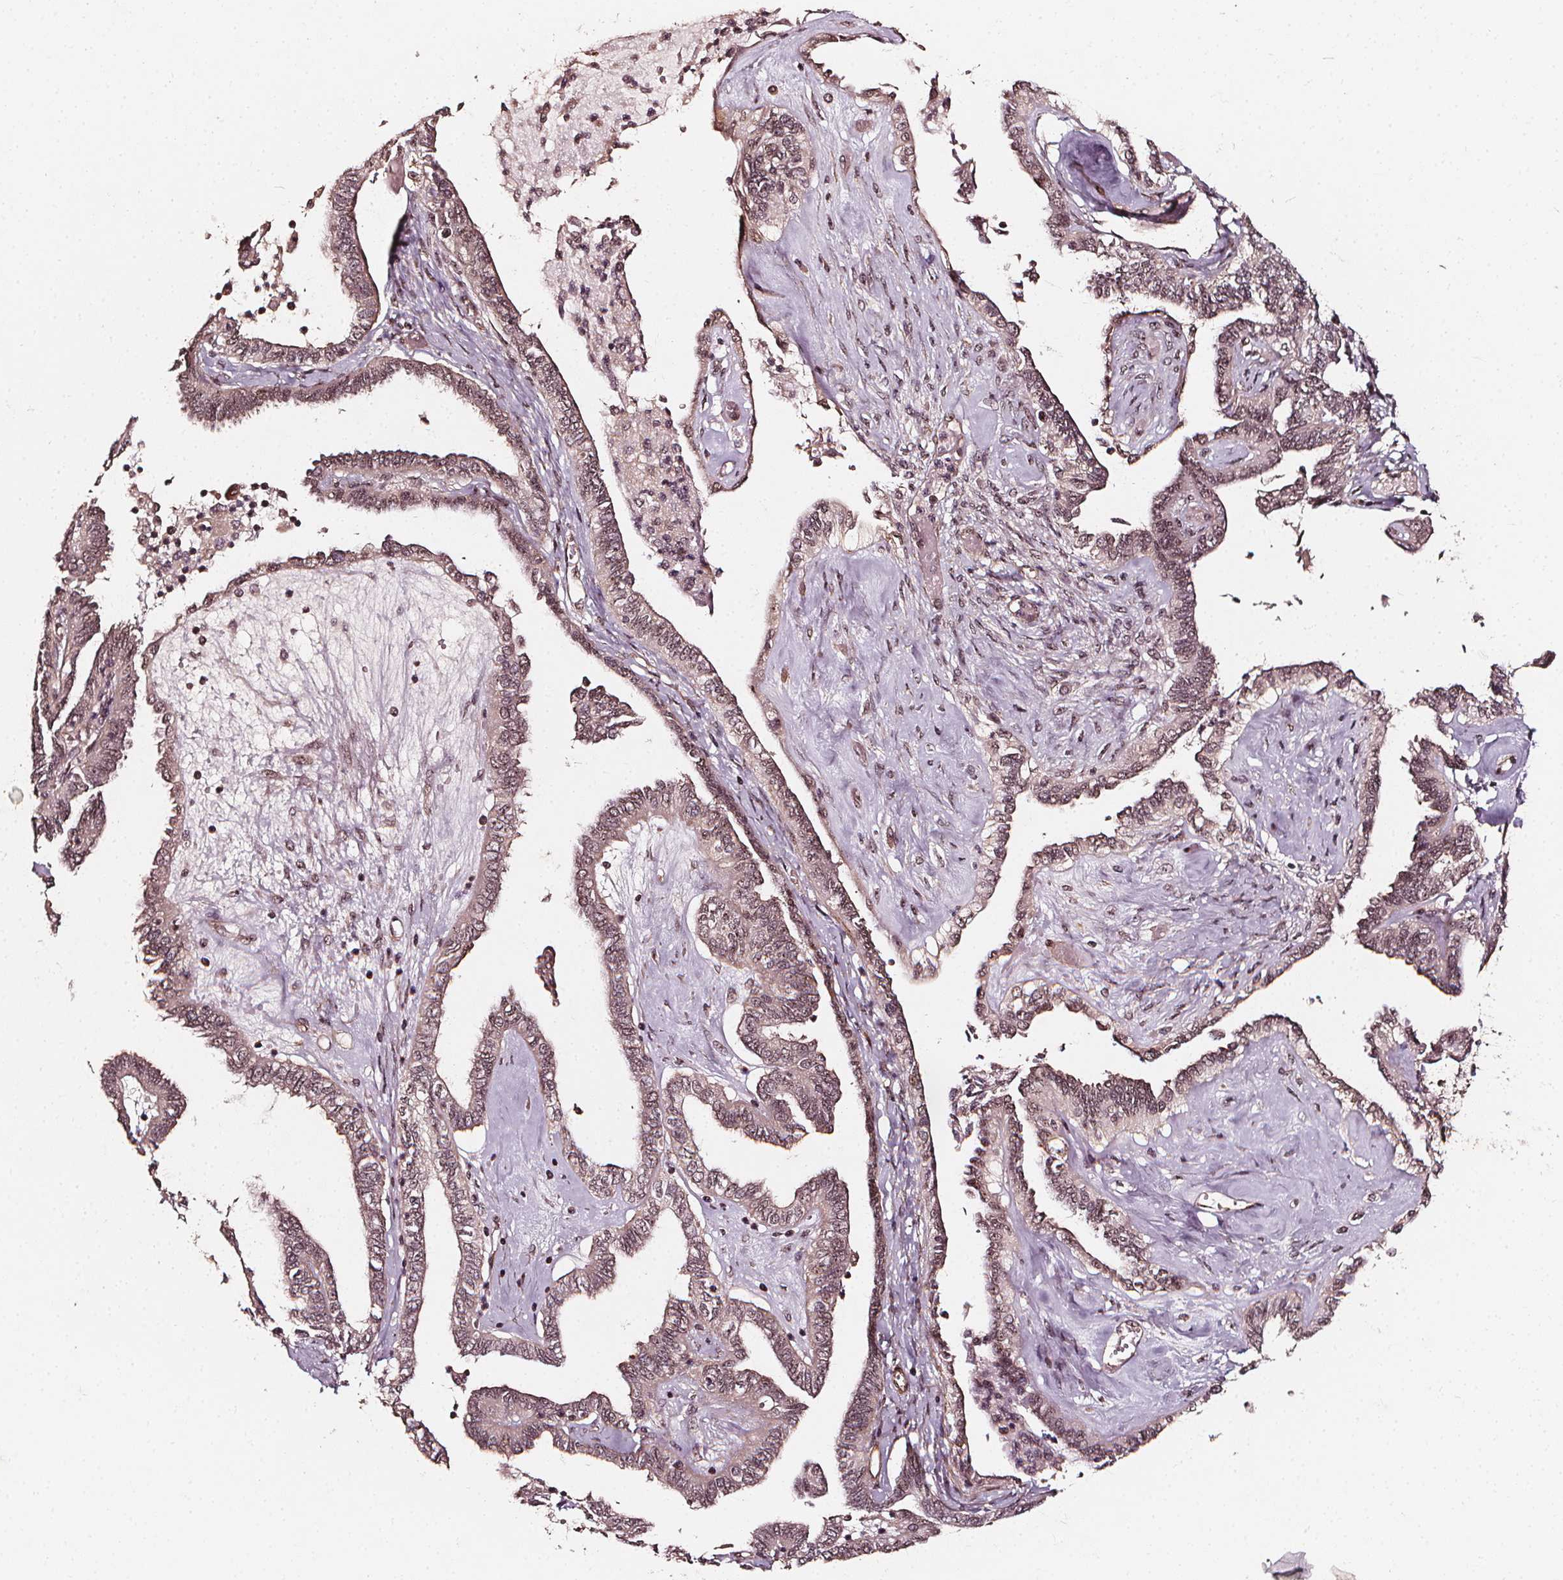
{"staining": {"intensity": "moderate", "quantity": ">75%", "location": "nuclear"}, "tissue": "ovarian cancer", "cell_type": "Tumor cells", "image_type": "cancer", "snomed": [{"axis": "morphology", "description": "Carcinoma, endometroid"}, {"axis": "topography", "description": "Ovary"}], "caption": "Human ovarian cancer stained for a protein (brown) exhibits moderate nuclear positive staining in about >75% of tumor cells.", "gene": "EXOSC9", "patient": {"sex": "female", "age": 70}}